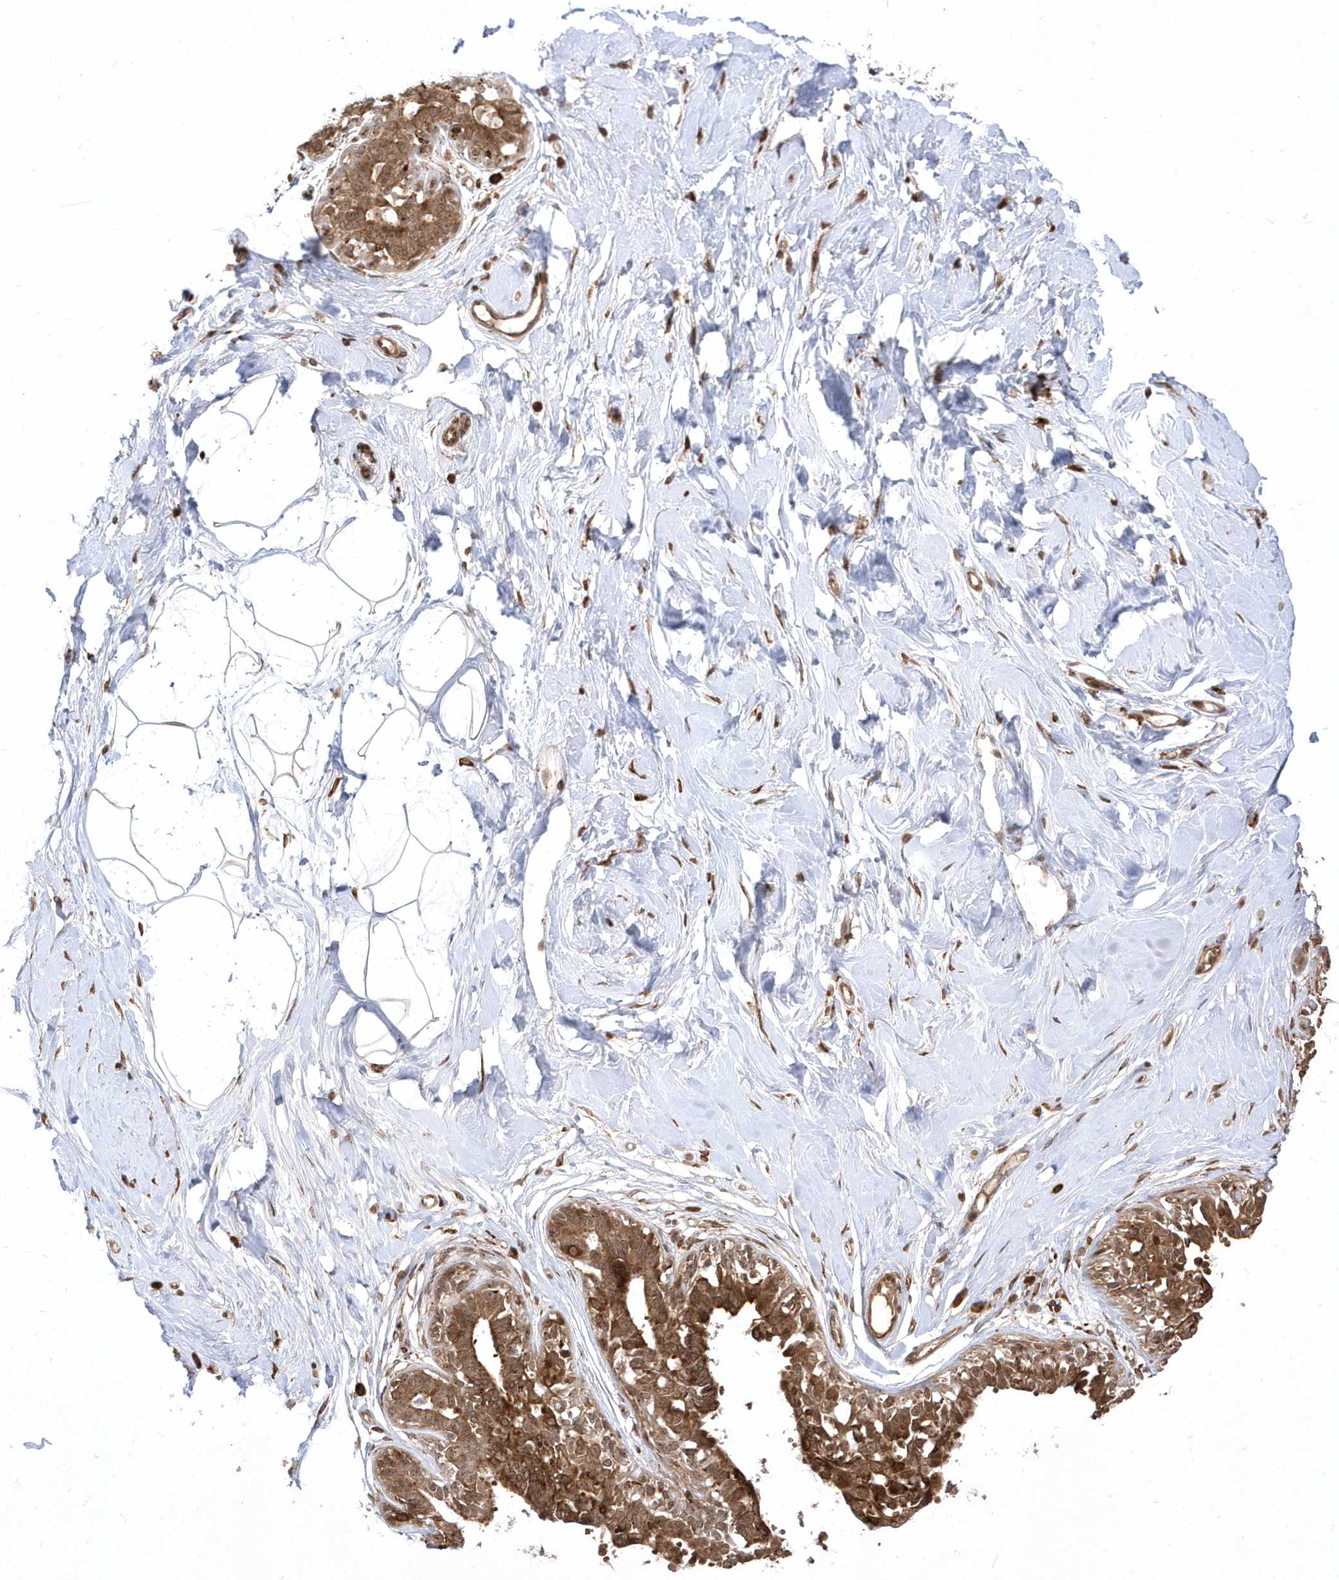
{"staining": {"intensity": "moderate", "quantity": "25%-75%", "location": "cytoplasmic/membranous,nuclear"}, "tissue": "breast", "cell_type": "Adipocytes", "image_type": "normal", "snomed": [{"axis": "morphology", "description": "Normal tissue, NOS"}, {"axis": "topography", "description": "Breast"}], "caption": "Protein expression analysis of unremarkable breast displays moderate cytoplasmic/membranous,nuclear expression in about 25%-75% of adipocytes. The staining was performed using DAB to visualize the protein expression in brown, while the nuclei were stained in blue with hematoxylin (Magnification: 20x).", "gene": "EPC2", "patient": {"sex": "female", "age": 45}}